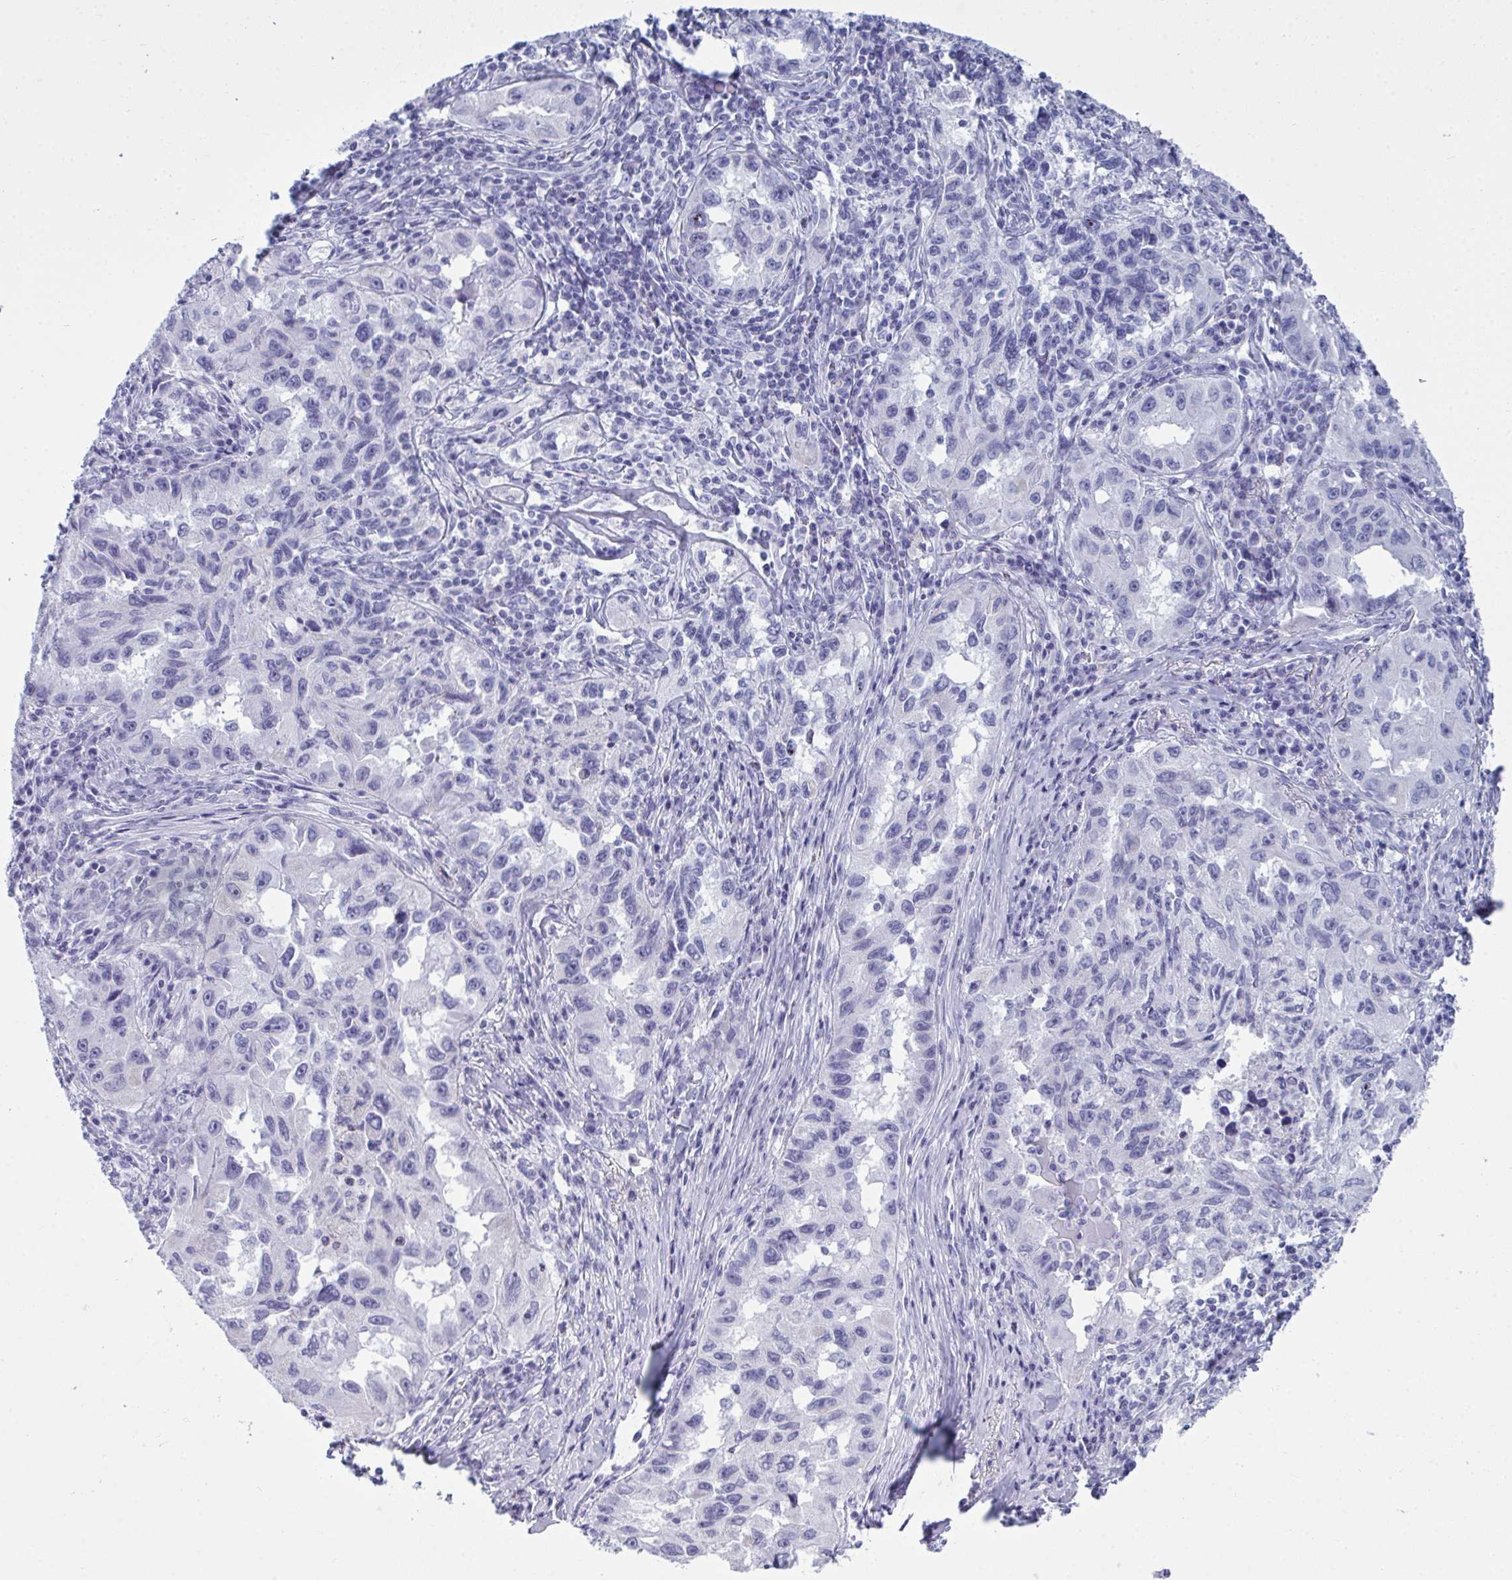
{"staining": {"intensity": "negative", "quantity": "none", "location": "none"}, "tissue": "lung cancer", "cell_type": "Tumor cells", "image_type": "cancer", "snomed": [{"axis": "morphology", "description": "Adenocarcinoma, NOS"}, {"axis": "topography", "description": "Lung"}], "caption": "Protein analysis of lung cancer demonstrates no significant expression in tumor cells. Brightfield microscopy of IHC stained with DAB (3,3'-diaminobenzidine) (brown) and hematoxylin (blue), captured at high magnification.", "gene": "SERPINB10", "patient": {"sex": "female", "age": 73}}